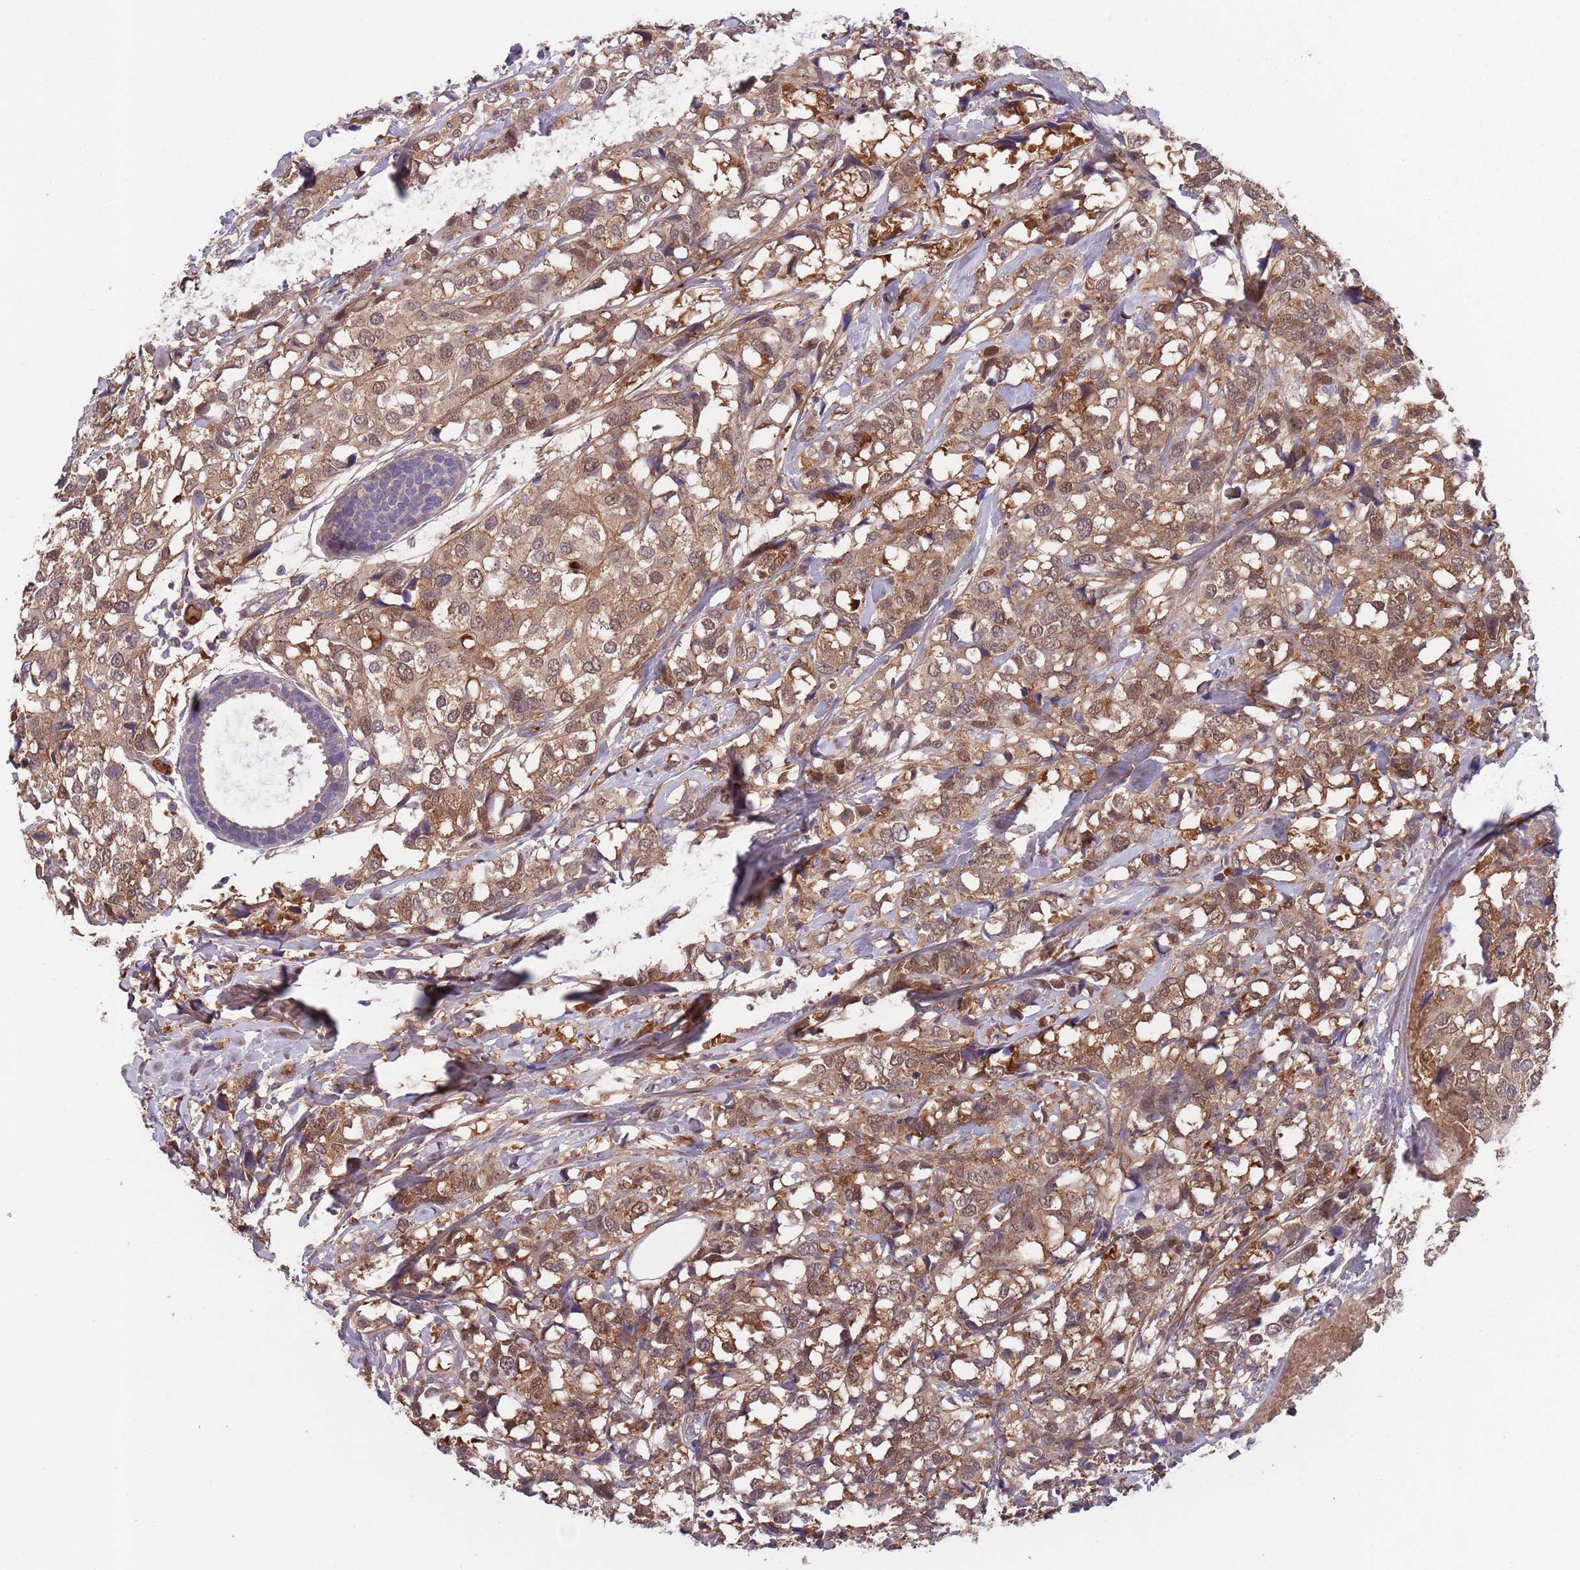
{"staining": {"intensity": "moderate", "quantity": ">75%", "location": "cytoplasmic/membranous,nuclear"}, "tissue": "breast cancer", "cell_type": "Tumor cells", "image_type": "cancer", "snomed": [{"axis": "morphology", "description": "Lobular carcinoma"}, {"axis": "topography", "description": "Breast"}], "caption": "Immunohistochemical staining of breast cancer (lobular carcinoma) exhibits moderate cytoplasmic/membranous and nuclear protein positivity in about >75% of tumor cells.", "gene": "CLNS1A", "patient": {"sex": "female", "age": 59}}